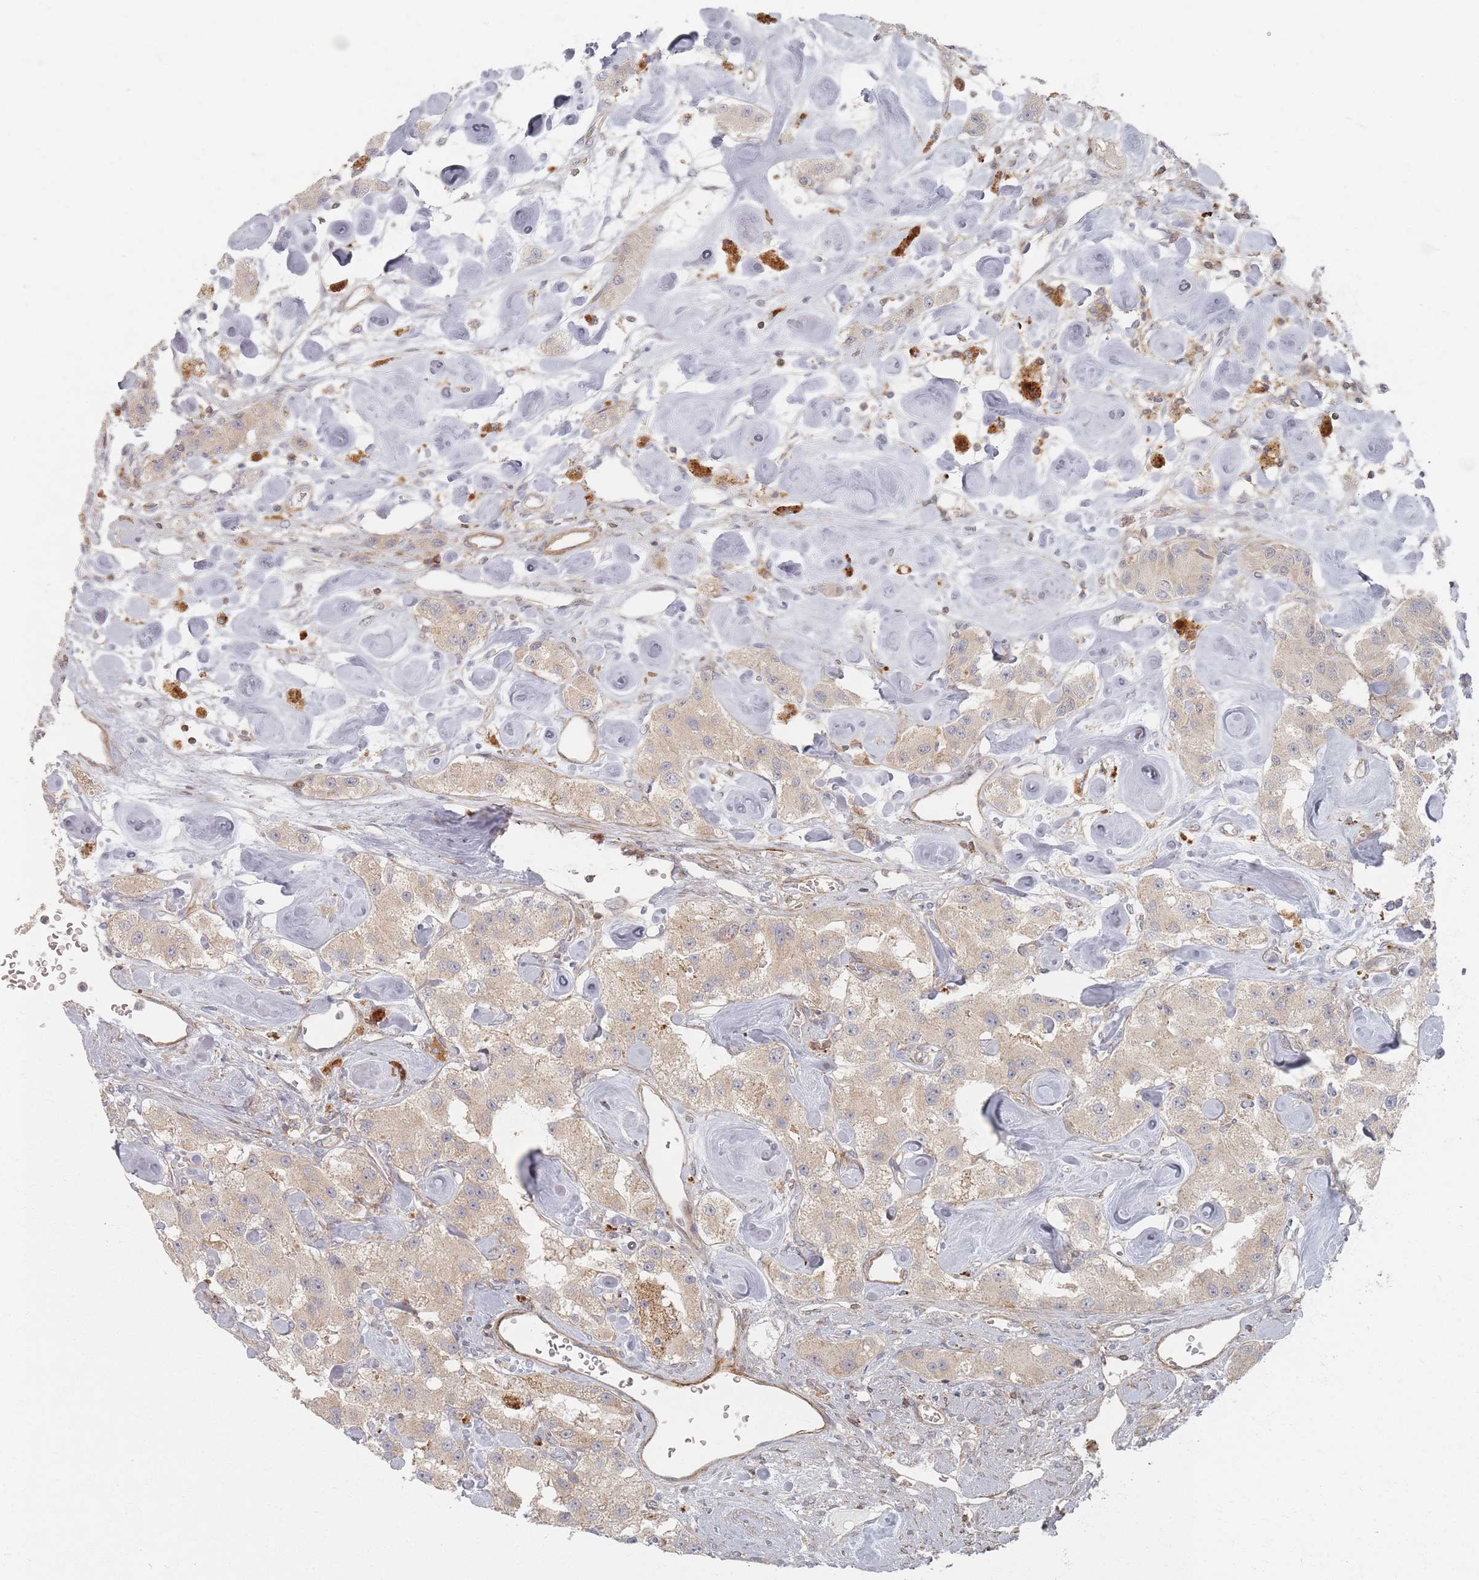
{"staining": {"intensity": "weak", "quantity": "25%-75%", "location": "cytoplasmic/membranous"}, "tissue": "carcinoid", "cell_type": "Tumor cells", "image_type": "cancer", "snomed": [{"axis": "morphology", "description": "Carcinoid, malignant, NOS"}, {"axis": "topography", "description": "Pancreas"}], "caption": "Weak cytoplasmic/membranous protein staining is appreciated in about 25%-75% of tumor cells in carcinoid.", "gene": "ZNF852", "patient": {"sex": "male", "age": 41}}